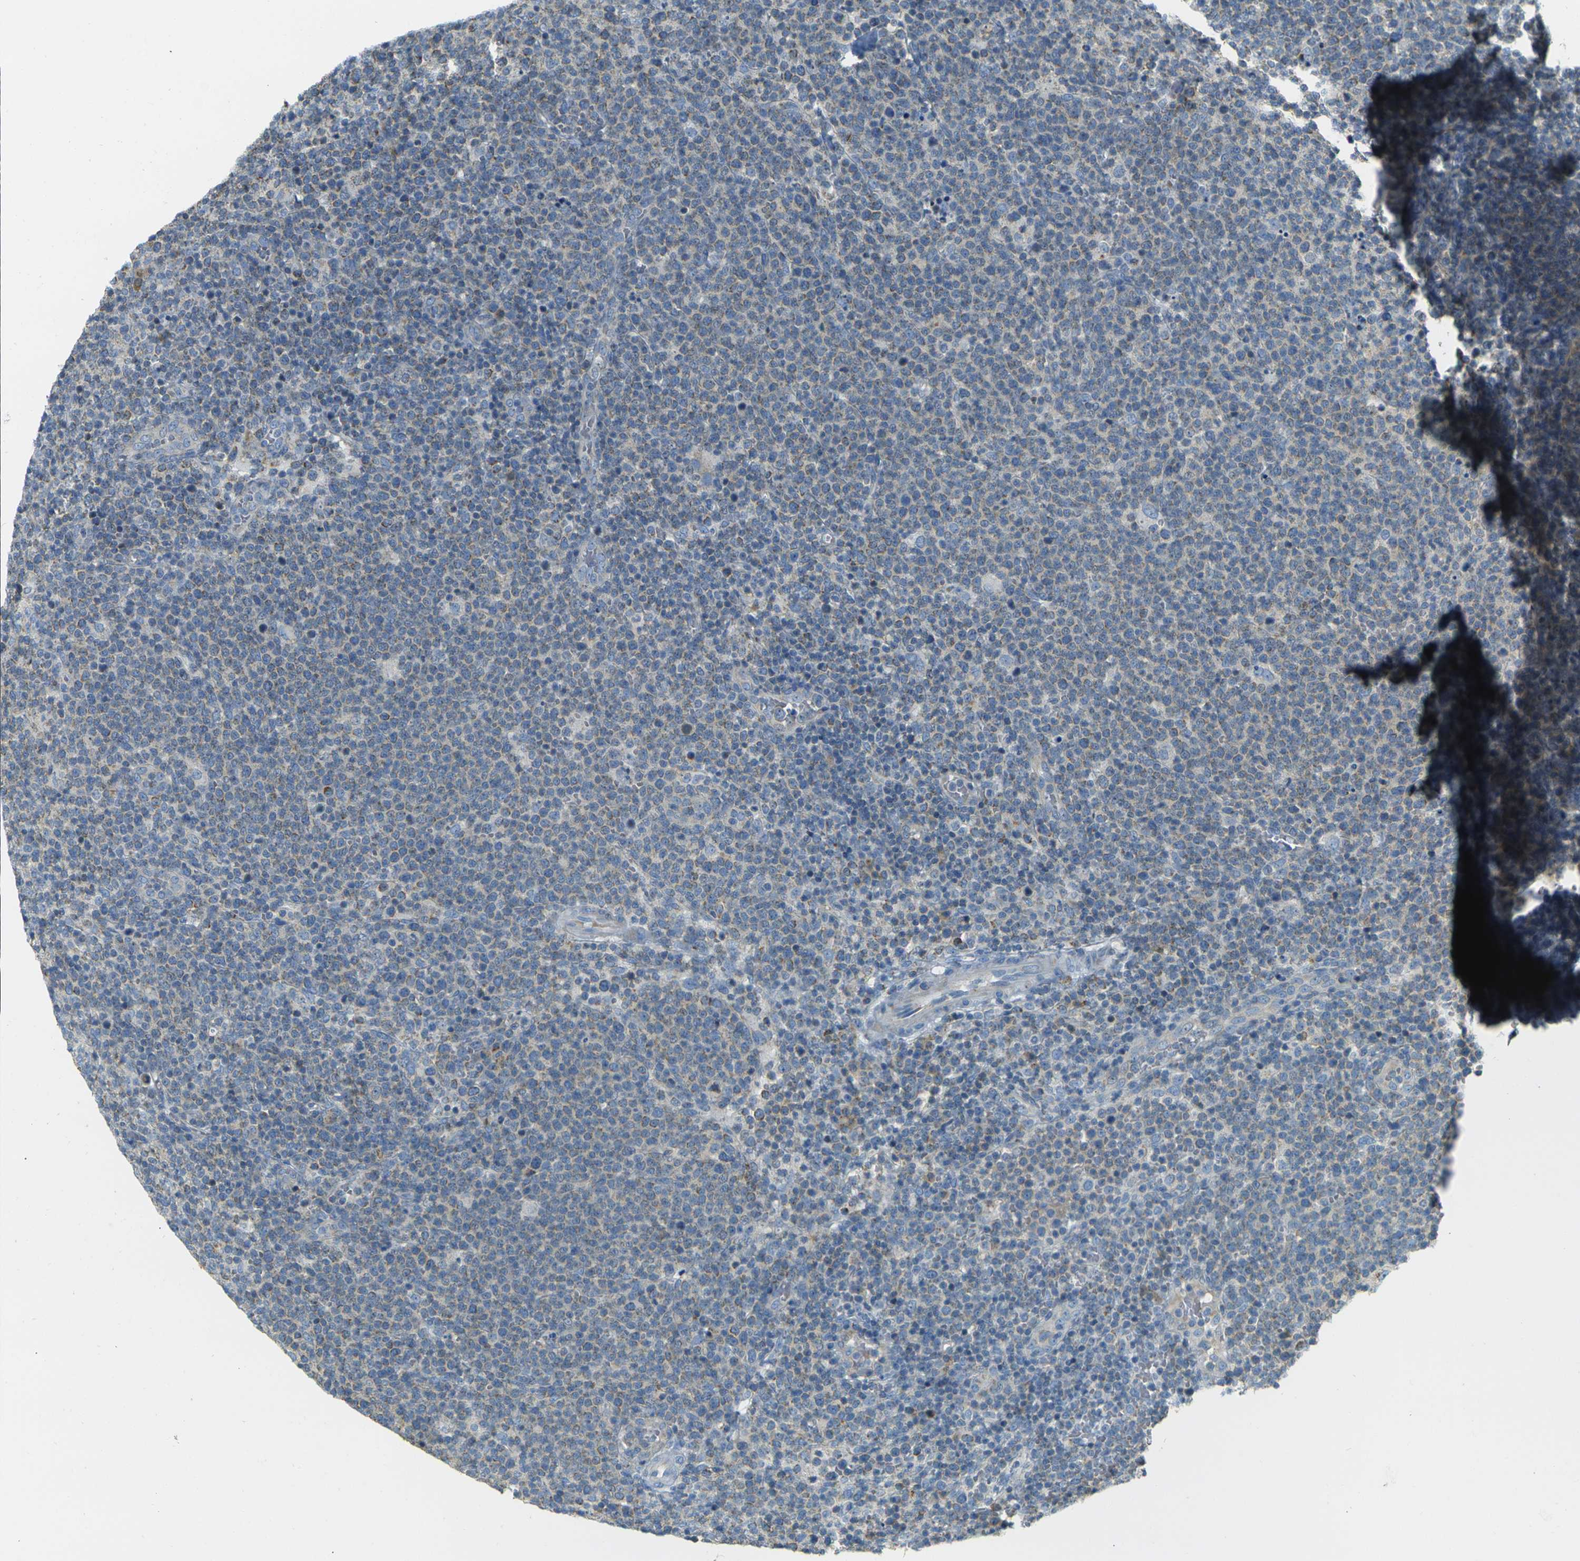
{"staining": {"intensity": "weak", "quantity": "<25%", "location": "cytoplasmic/membranous"}, "tissue": "lymphoma", "cell_type": "Tumor cells", "image_type": "cancer", "snomed": [{"axis": "morphology", "description": "Malignant lymphoma, non-Hodgkin's type, High grade"}, {"axis": "topography", "description": "Lymph node"}], "caption": "The image demonstrates no staining of tumor cells in lymphoma. Nuclei are stained in blue.", "gene": "PARD6B", "patient": {"sex": "male", "age": 61}}